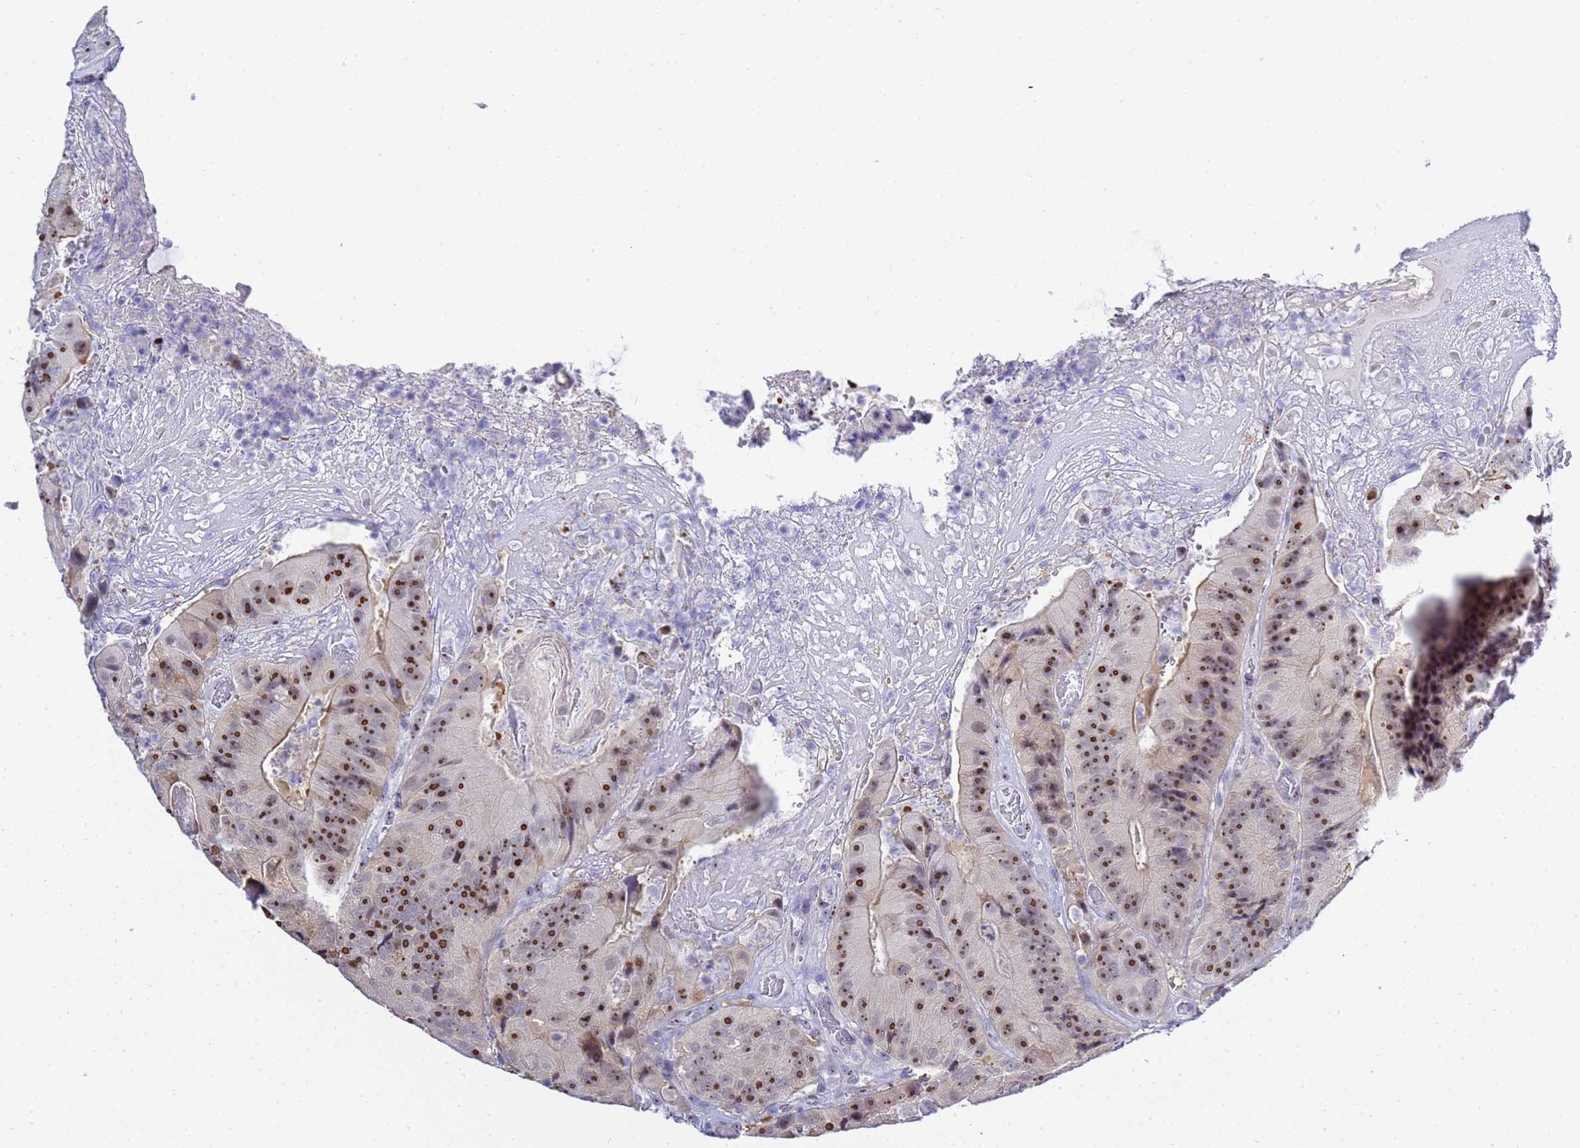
{"staining": {"intensity": "moderate", "quantity": ">75%", "location": "nuclear"}, "tissue": "colorectal cancer", "cell_type": "Tumor cells", "image_type": "cancer", "snomed": [{"axis": "morphology", "description": "Adenocarcinoma, NOS"}, {"axis": "topography", "description": "Colon"}], "caption": "This is a micrograph of immunohistochemistry staining of colorectal cancer (adenocarcinoma), which shows moderate staining in the nuclear of tumor cells.", "gene": "ACTL6B", "patient": {"sex": "female", "age": 86}}